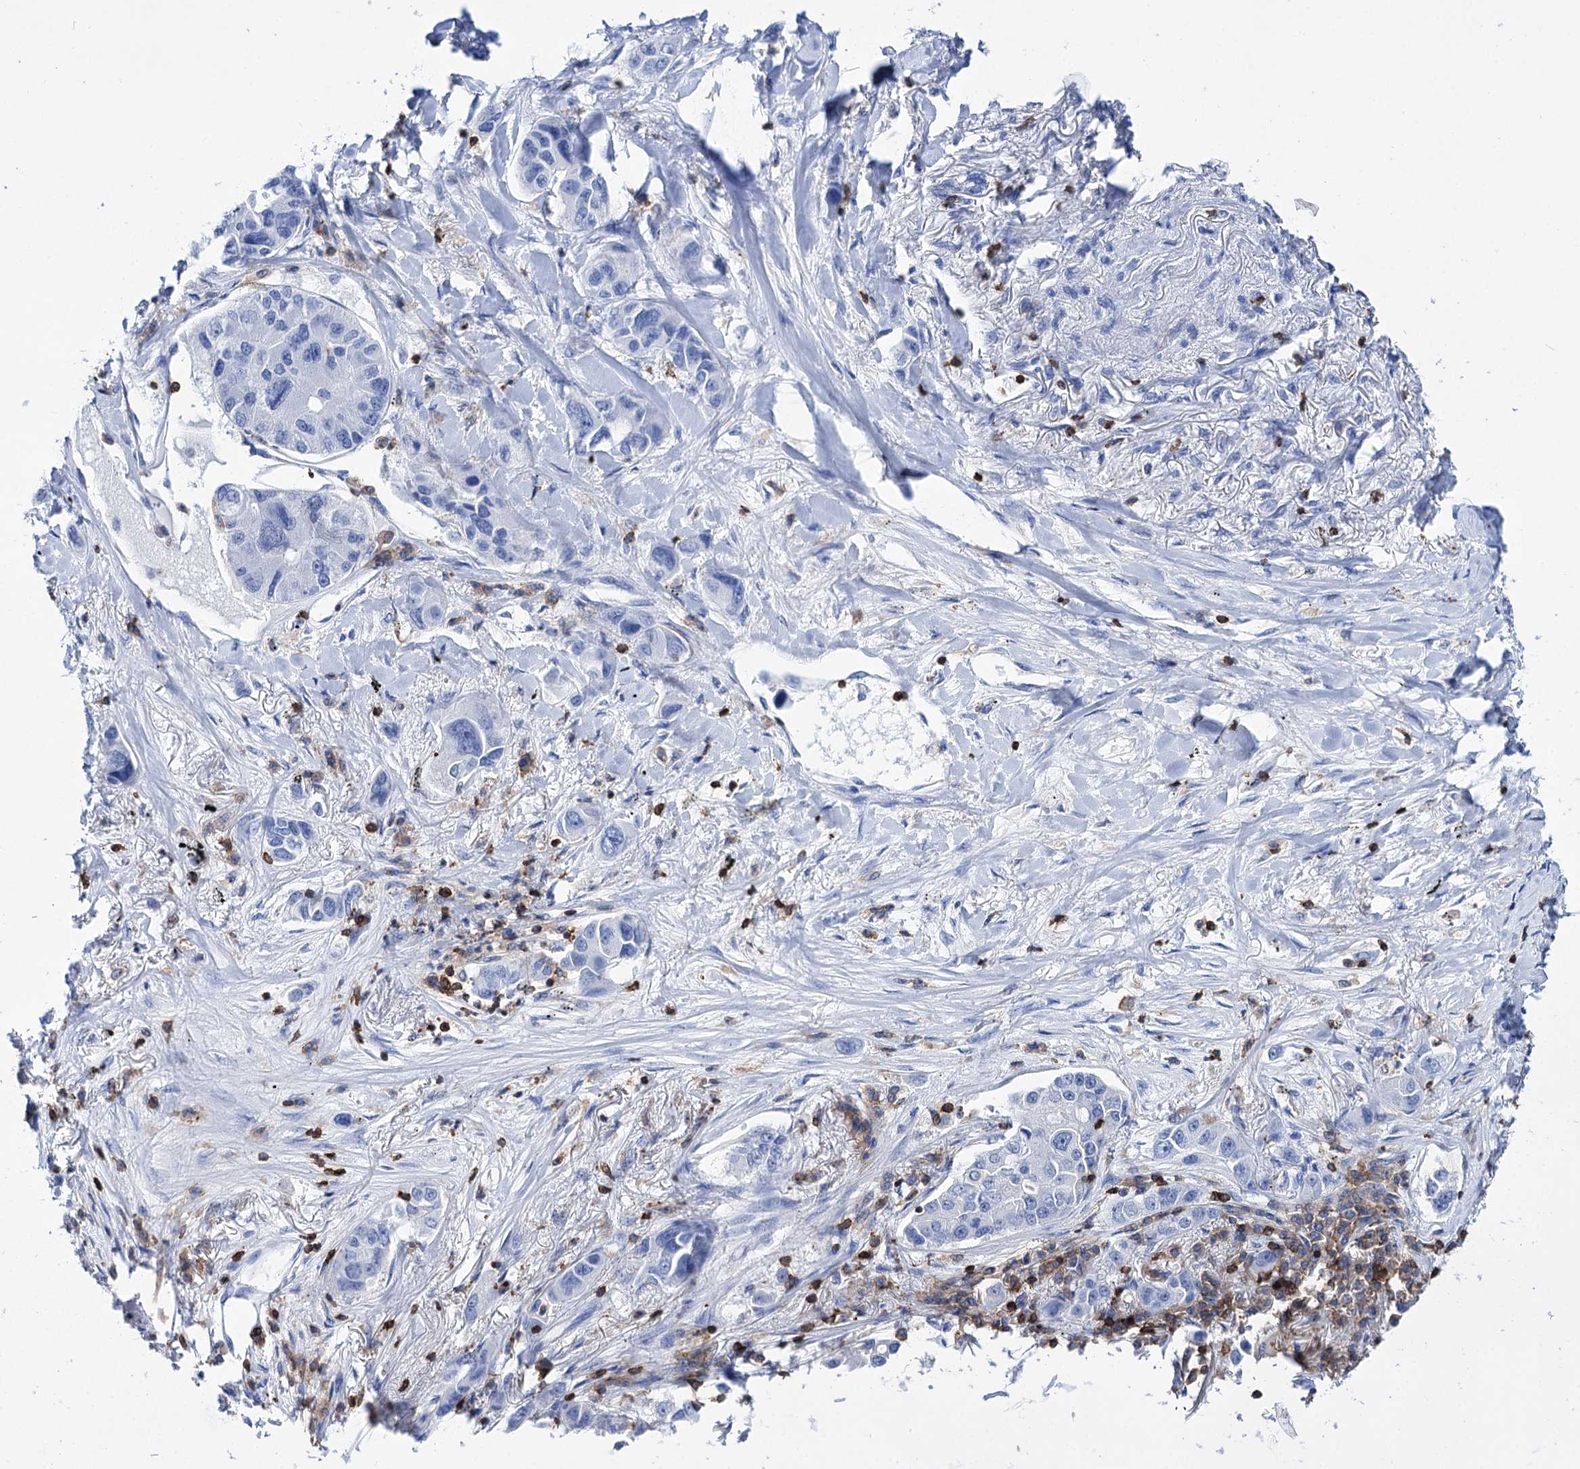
{"staining": {"intensity": "negative", "quantity": "none", "location": "none"}, "tissue": "lung cancer", "cell_type": "Tumor cells", "image_type": "cancer", "snomed": [{"axis": "morphology", "description": "Adenocarcinoma, NOS"}, {"axis": "topography", "description": "Lung"}], "caption": "Immunohistochemistry of lung cancer (adenocarcinoma) reveals no positivity in tumor cells. The staining is performed using DAB (3,3'-diaminobenzidine) brown chromogen with nuclei counter-stained in using hematoxylin.", "gene": "DEF6", "patient": {"sex": "male", "age": 49}}